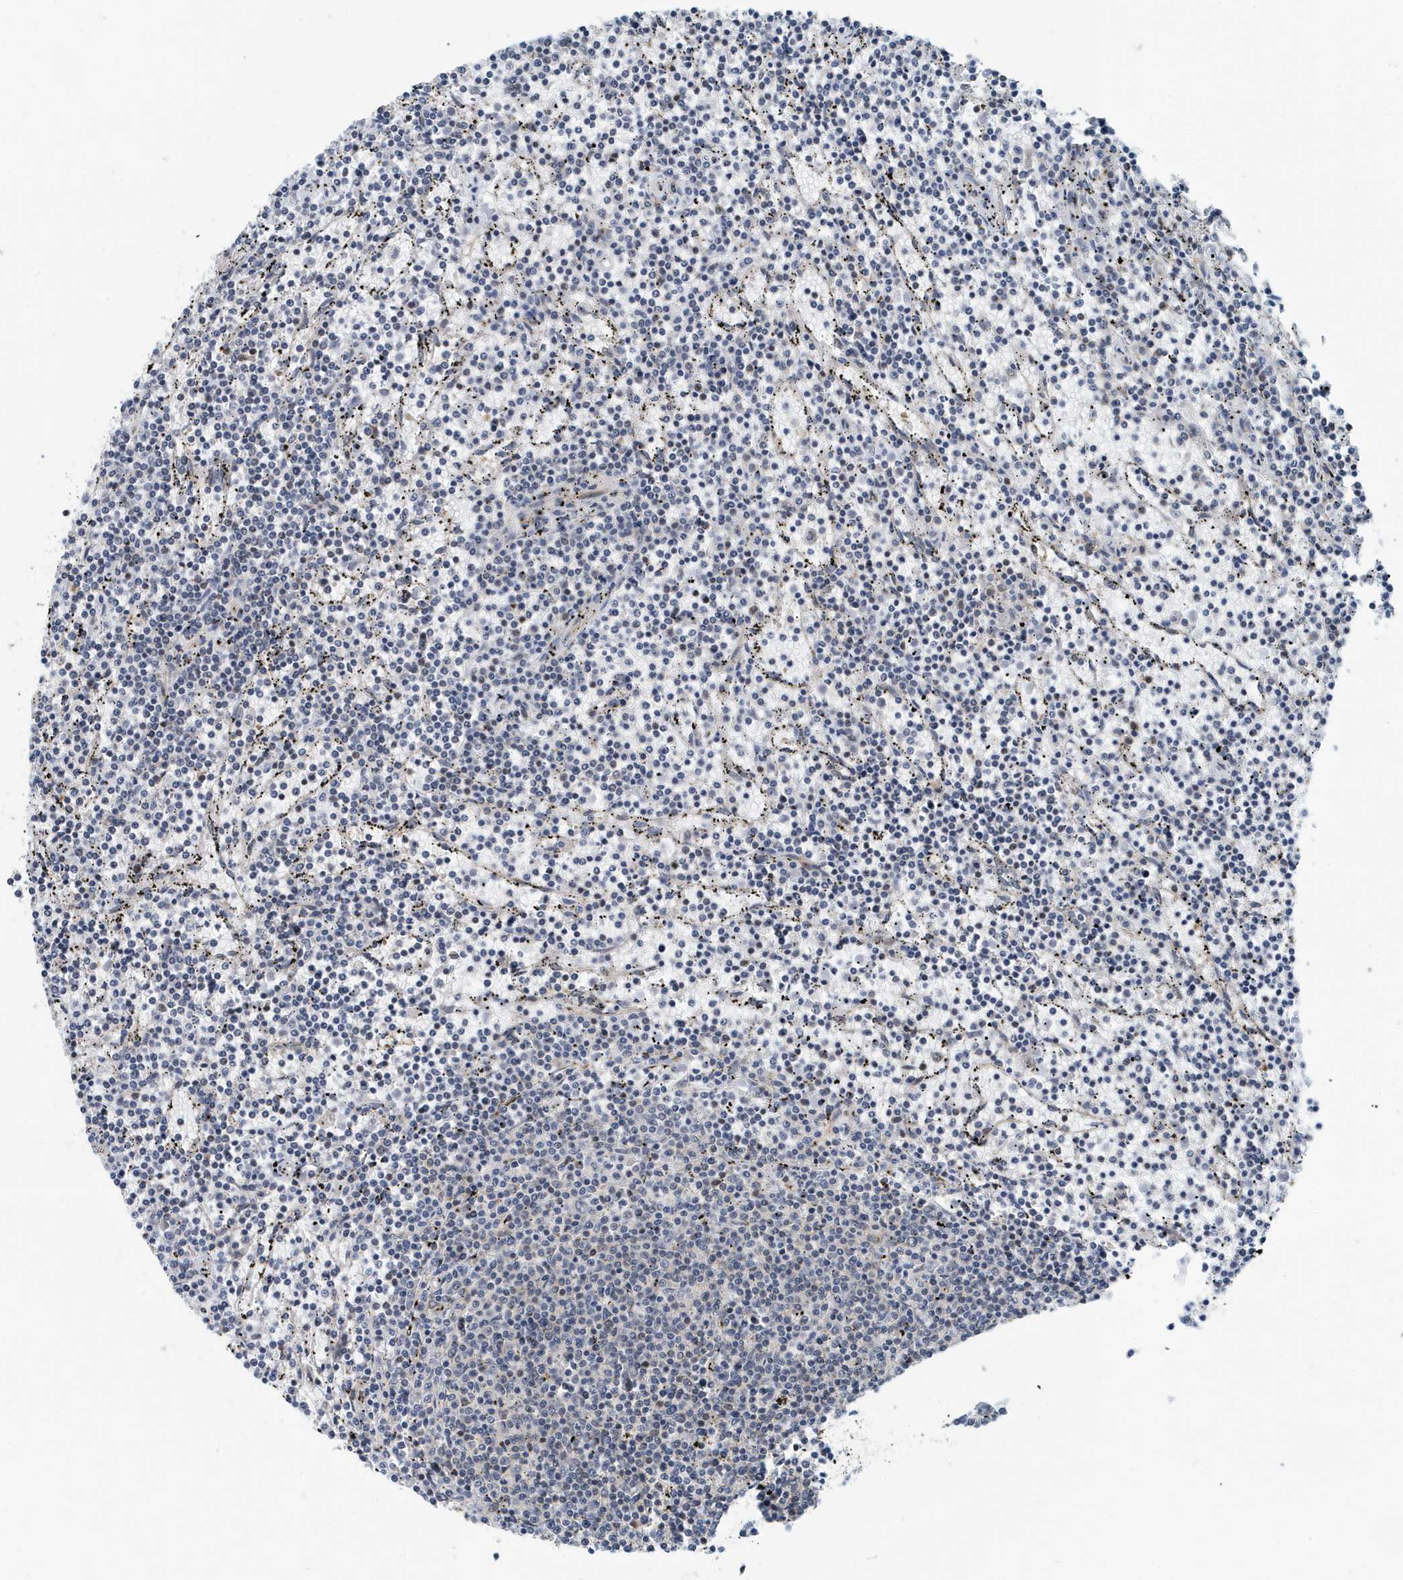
{"staining": {"intensity": "negative", "quantity": "none", "location": "none"}, "tissue": "lymphoma", "cell_type": "Tumor cells", "image_type": "cancer", "snomed": [{"axis": "morphology", "description": "Malignant lymphoma, non-Hodgkin's type, Low grade"}, {"axis": "topography", "description": "Spleen"}], "caption": "Immunohistochemistry (IHC) of low-grade malignant lymphoma, non-Hodgkin's type displays no positivity in tumor cells. Nuclei are stained in blue.", "gene": "KIF15", "patient": {"sex": "female", "age": 50}}